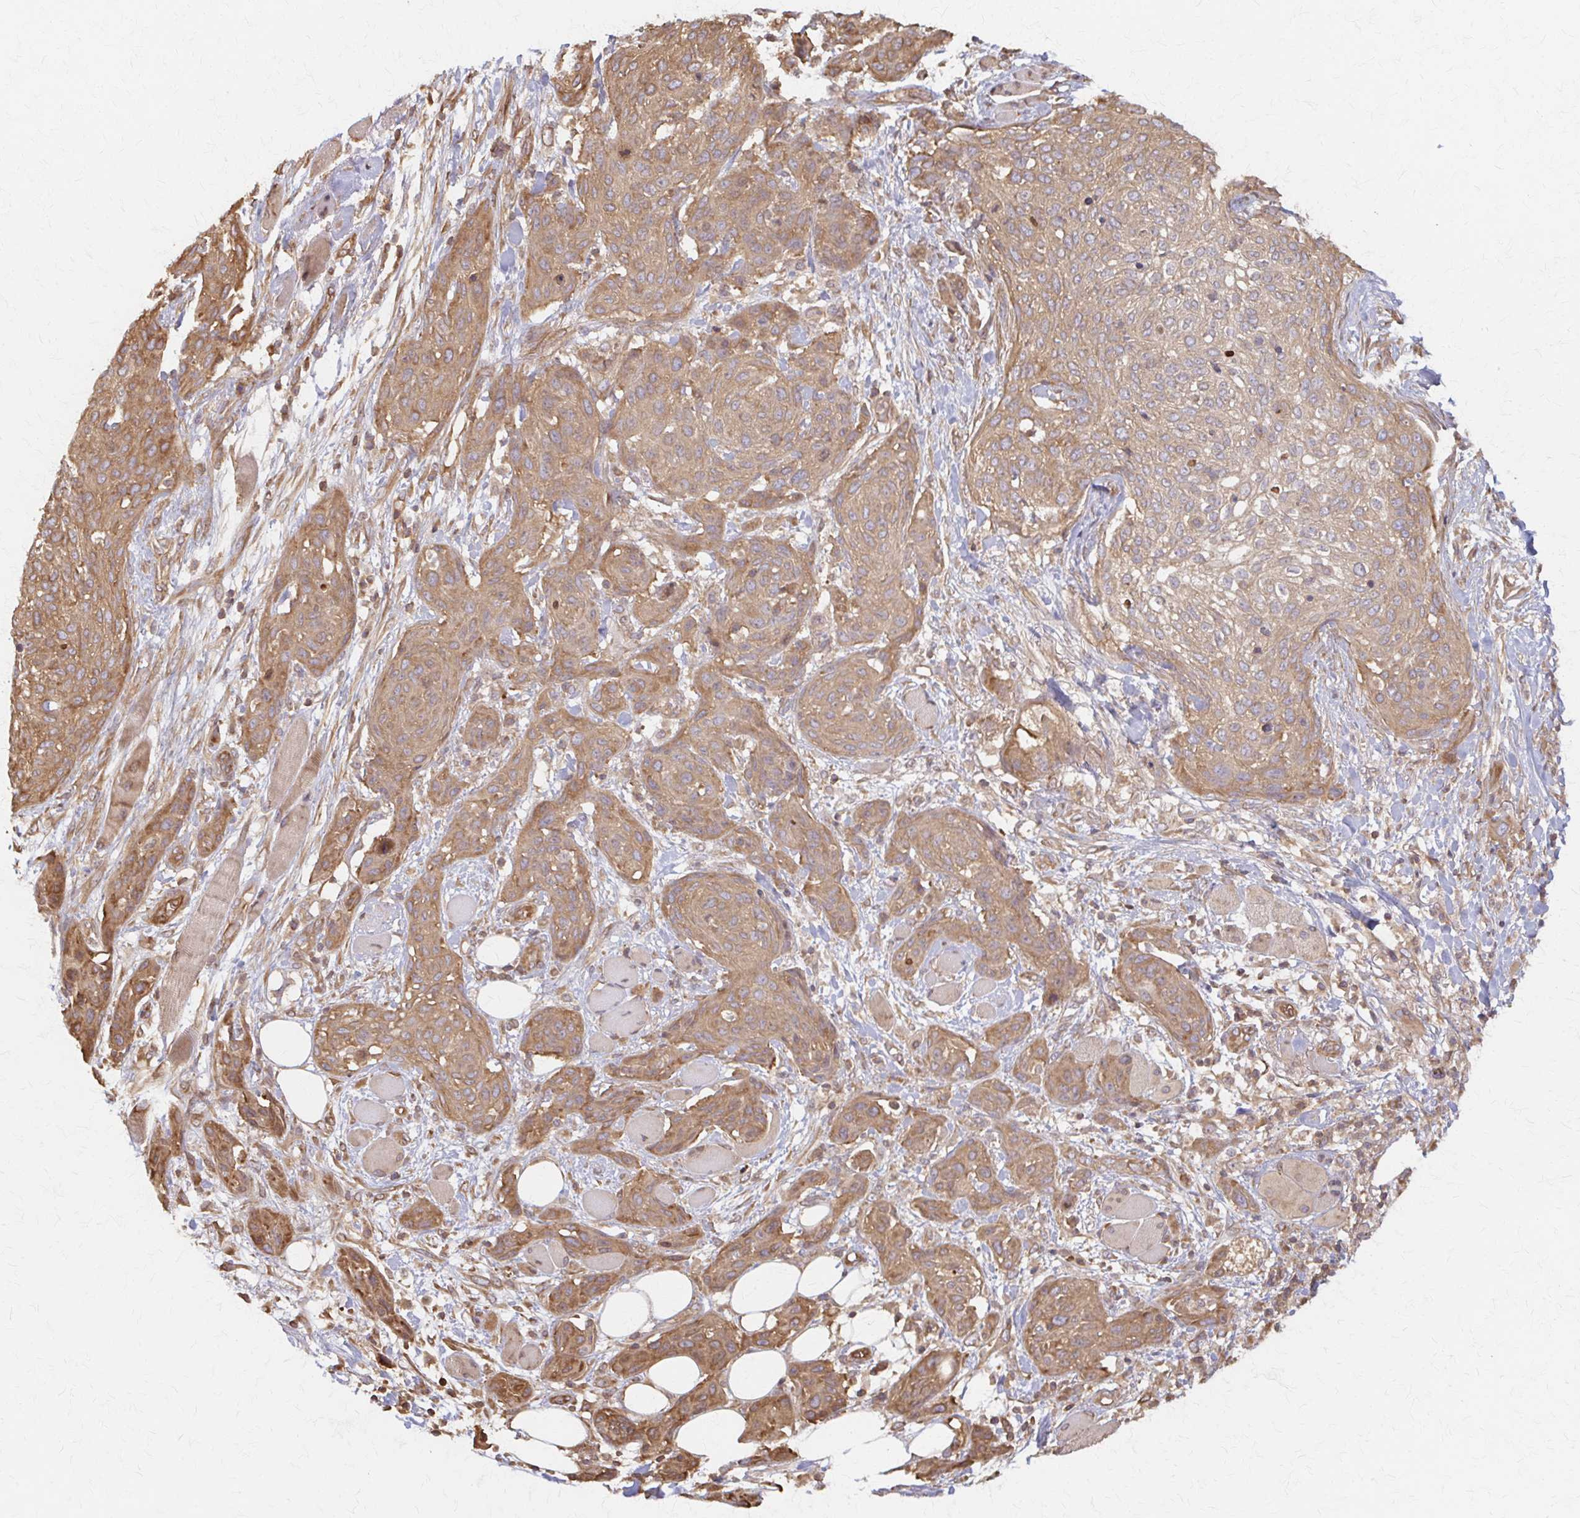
{"staining": {"intensity": "moderate", "quantity": ">75%", "location": "cytoplasmic/membranous"}, "tissue": "skin cancer", "cell_type": "Tumor cells", "image_type": "cancer", "snomed": [{"axis": "morphology", "description": "Squamous cell carcinoma, NOS"}, {"axis": "topography", "description": "Skin"}], "caption": "An image of skin cancer (squamous cell carcinoma) stained for a protein displays moderate cytoplasmic/membranous brown staining in tumor cells. The staining is performed using DAB brown chromogen to label protein expression. The nuclei are counter-stained blue using hematoxylin.", "gene": "ARHGAP35", "patient": {"sex": "female", "age": 87}}